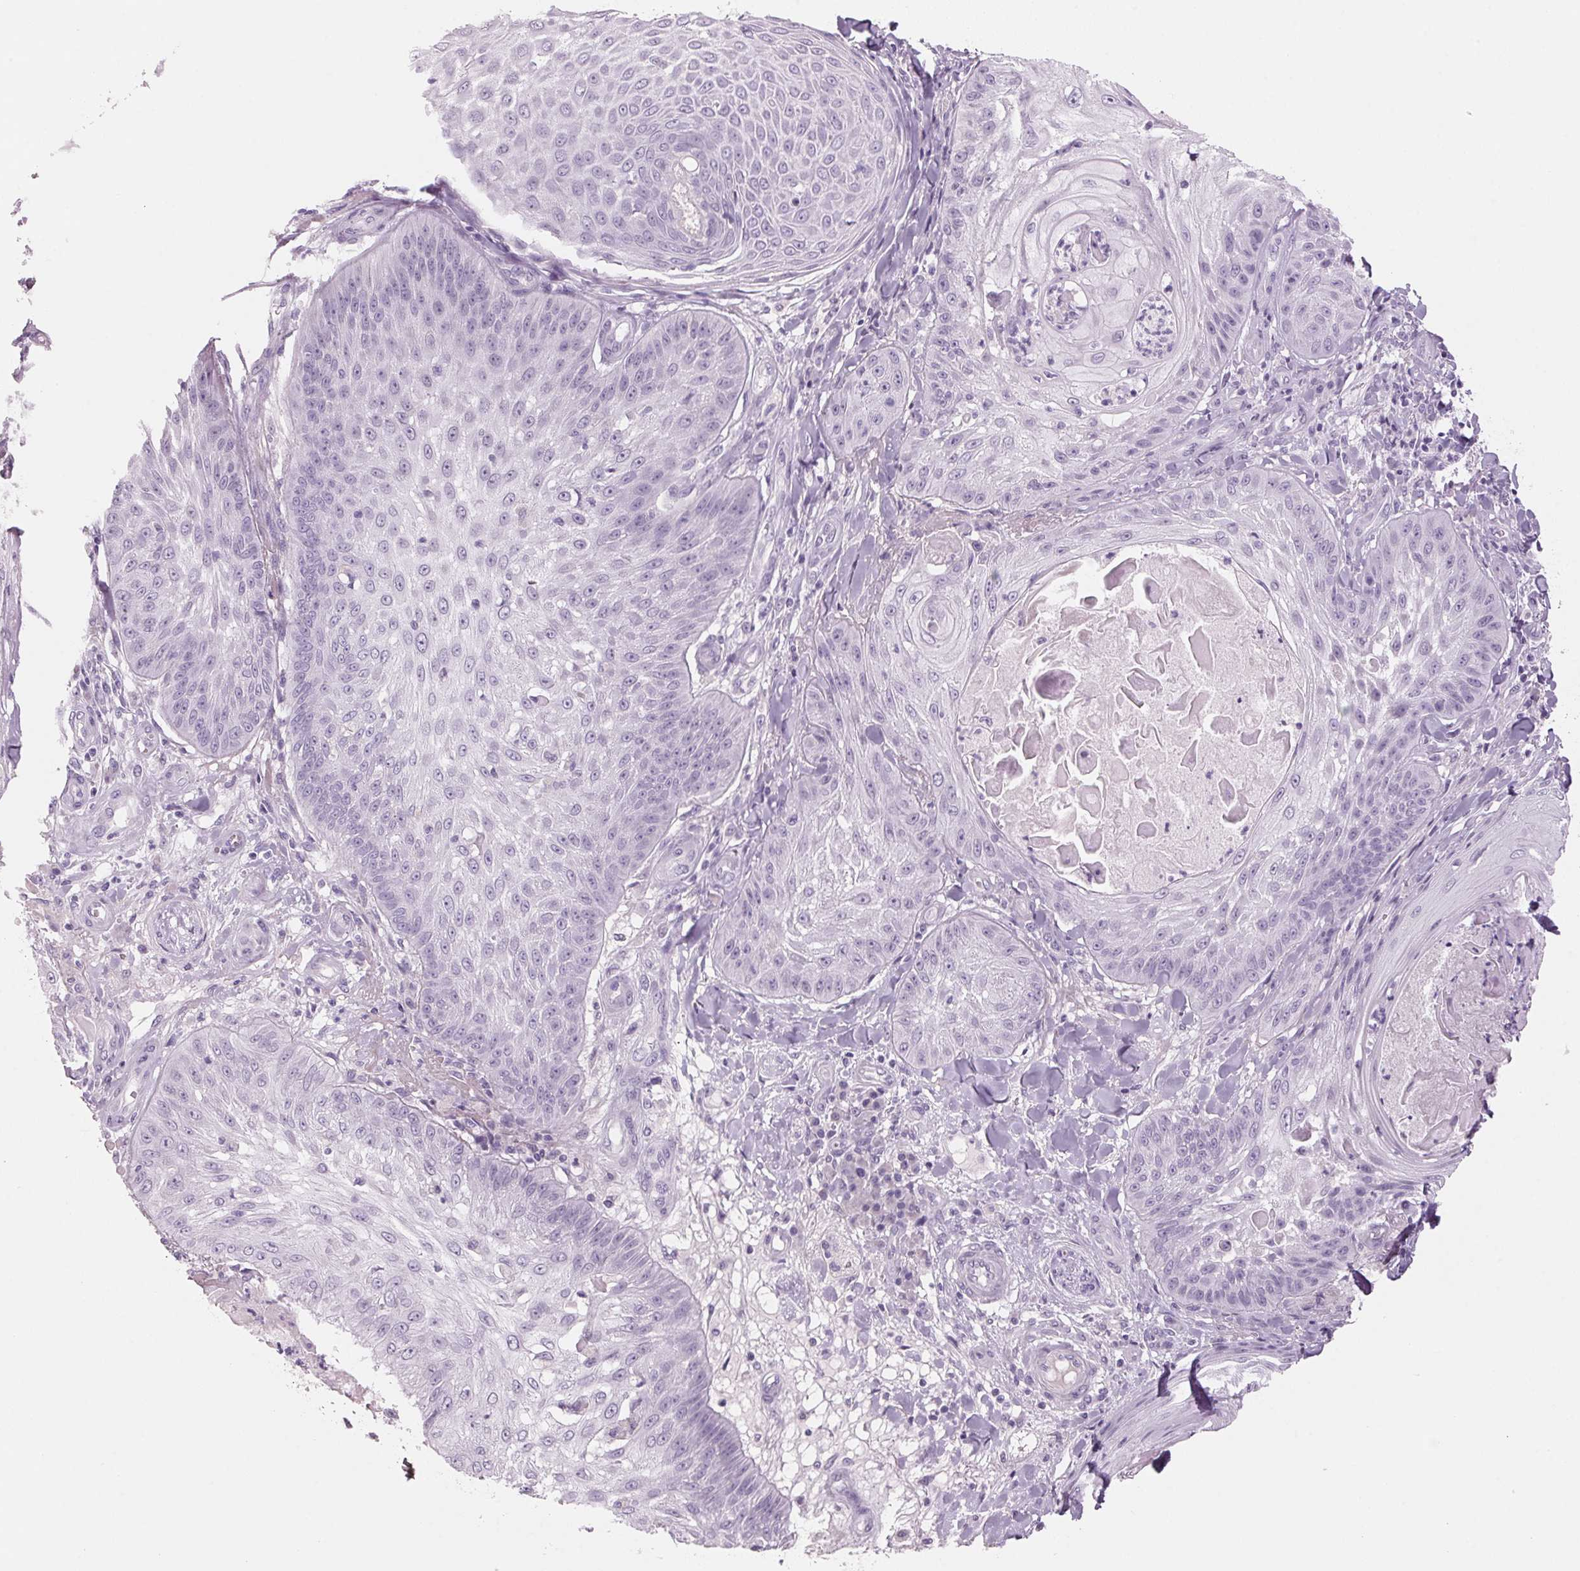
{"staining": {"intensity": "negative", "quantity": "none", "location": "none"}, "tissue": "skin cancer", "cell_type": "Tumor cells", "image_type": "cancer", "snomed": [{"axis": "morphology", "description": "Squamous cell carcinoma, NOS"}, {"axis": "topography", "description": "Skin"}], "caption": "The immunohistochemistry micrograph has no significant positivity in tumor cells of skin cancer (squamous cell carcinoma) tissue.", "gene": "ADAM20", "patient": {"sex": "male", "age": 70}}